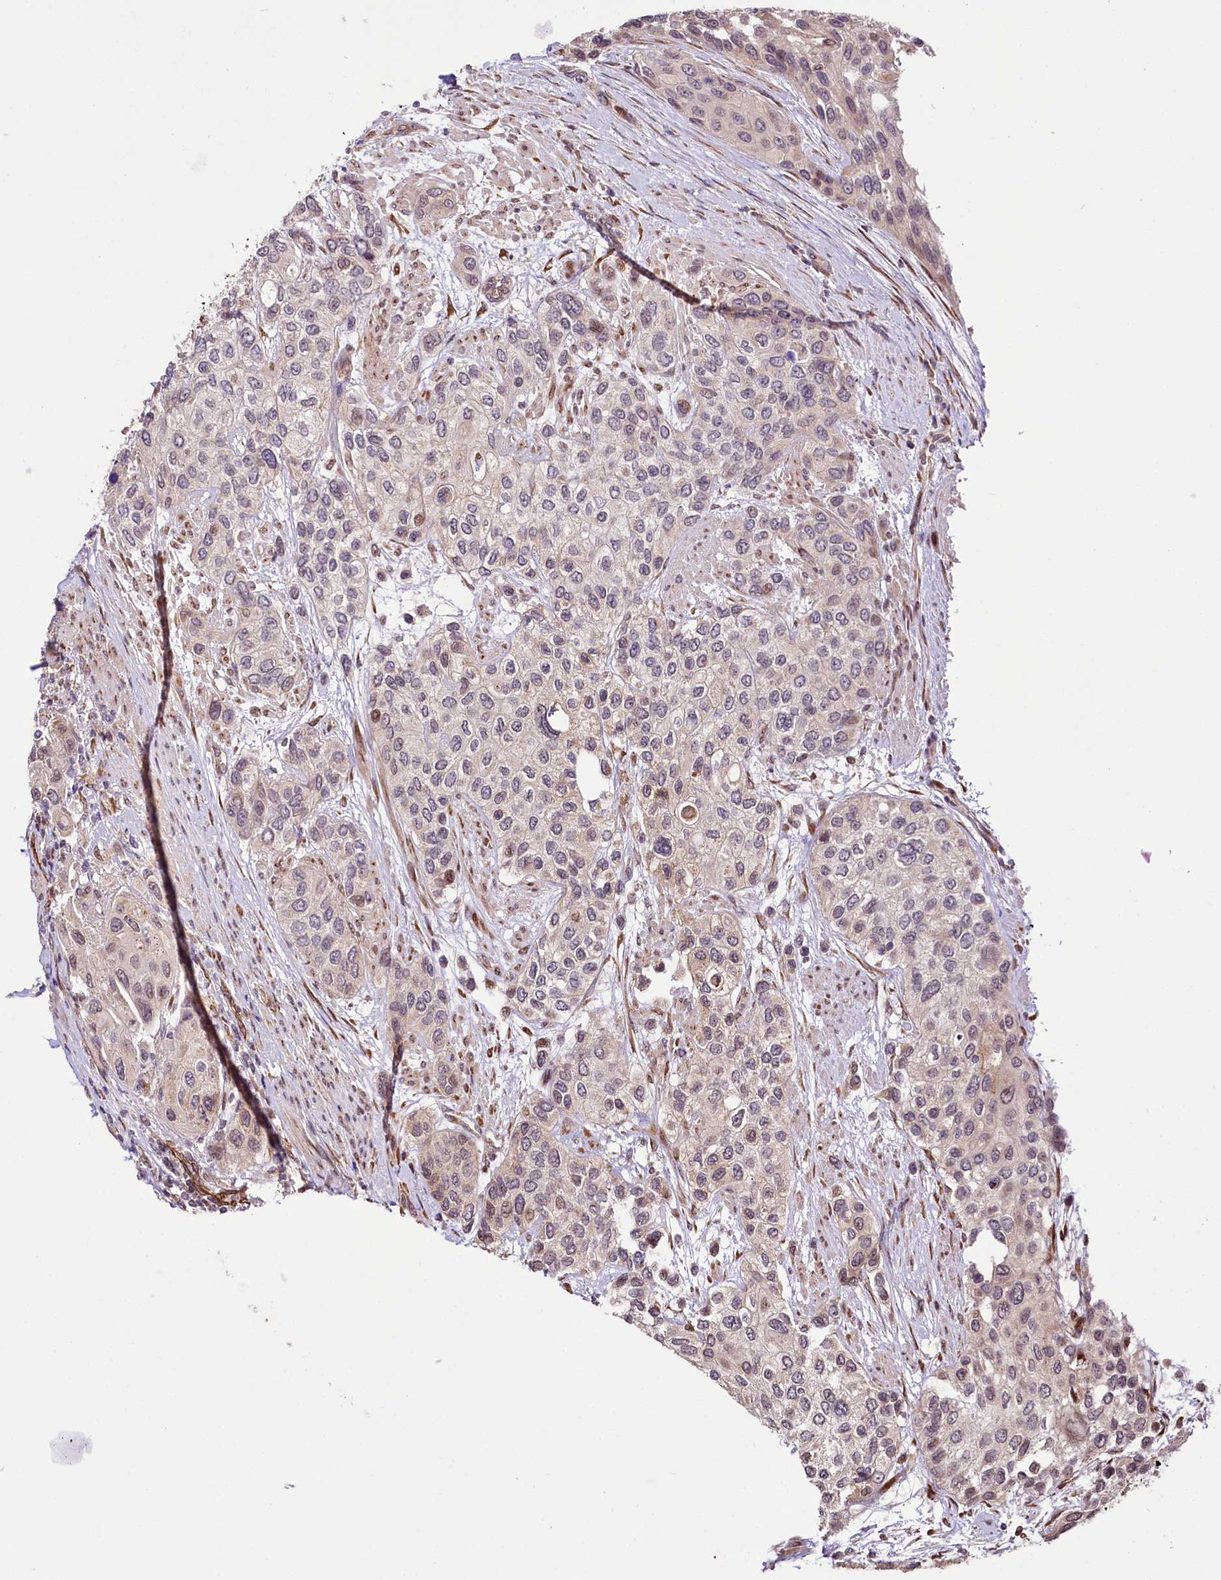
{"staining": {"intensity": "moderate", "quantity": "<25%", "location": "nuclear"}, "tissue": "urothelial cancer", "cell_type": "Tumor cells", "image_type": "cancer", "snomed": [{"axis": "morphology", "description": "Normal tissue, NOS"}, {"axis": "morphology", "description": "Urothelial carcinoma, High grade"}, {"axis": "topography", "description": "Vascular tissue"}, {"axis": "topography", "description": "Urinary bladder"}], "caption": "Urothelial cancer stained for a protein (brown) reveals moderate nuclear positive staining in about <25% of tumor cells.", "gene": "CUTC", "patient": {"sex": "female", "age": 56}}